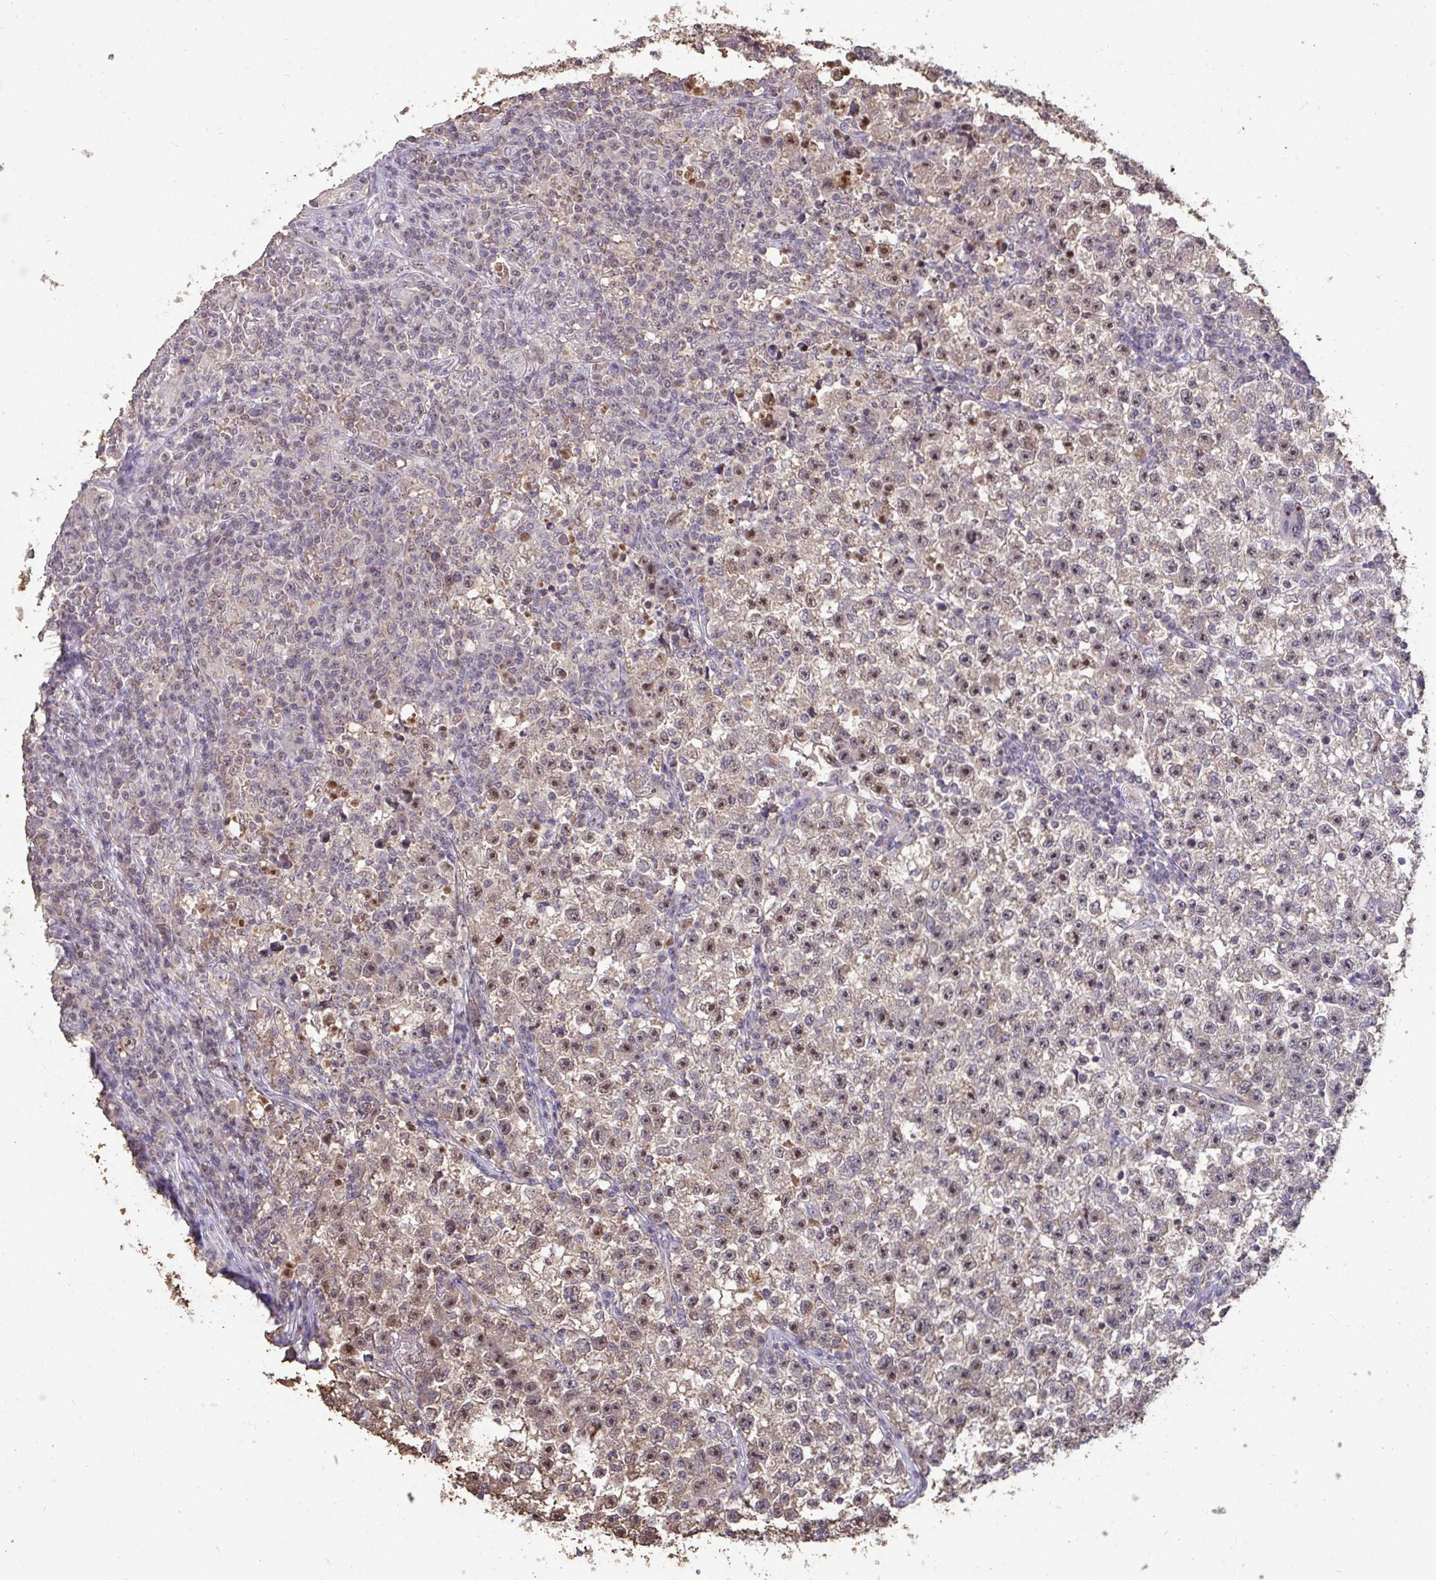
{"staining": {"intensity": "weak", "quantity": "25%-75%", "location": "nuclear"}, "tissue": "testis cancer", "cell_type": "Tumor cells", "image_type": "cancer", "snomed": [{"axis": "morphology", "description": "Seminoma, NOS"}, {"axis": "topography", "description": "Testis"}], "caption": "About 25%-75% of tumor cells in human testis cancer show weak nuclear protein expression as visualized by brown immunohistochemical staining.", "gene": "SENP3", "patient": {"sex": "male", "age": 22}}